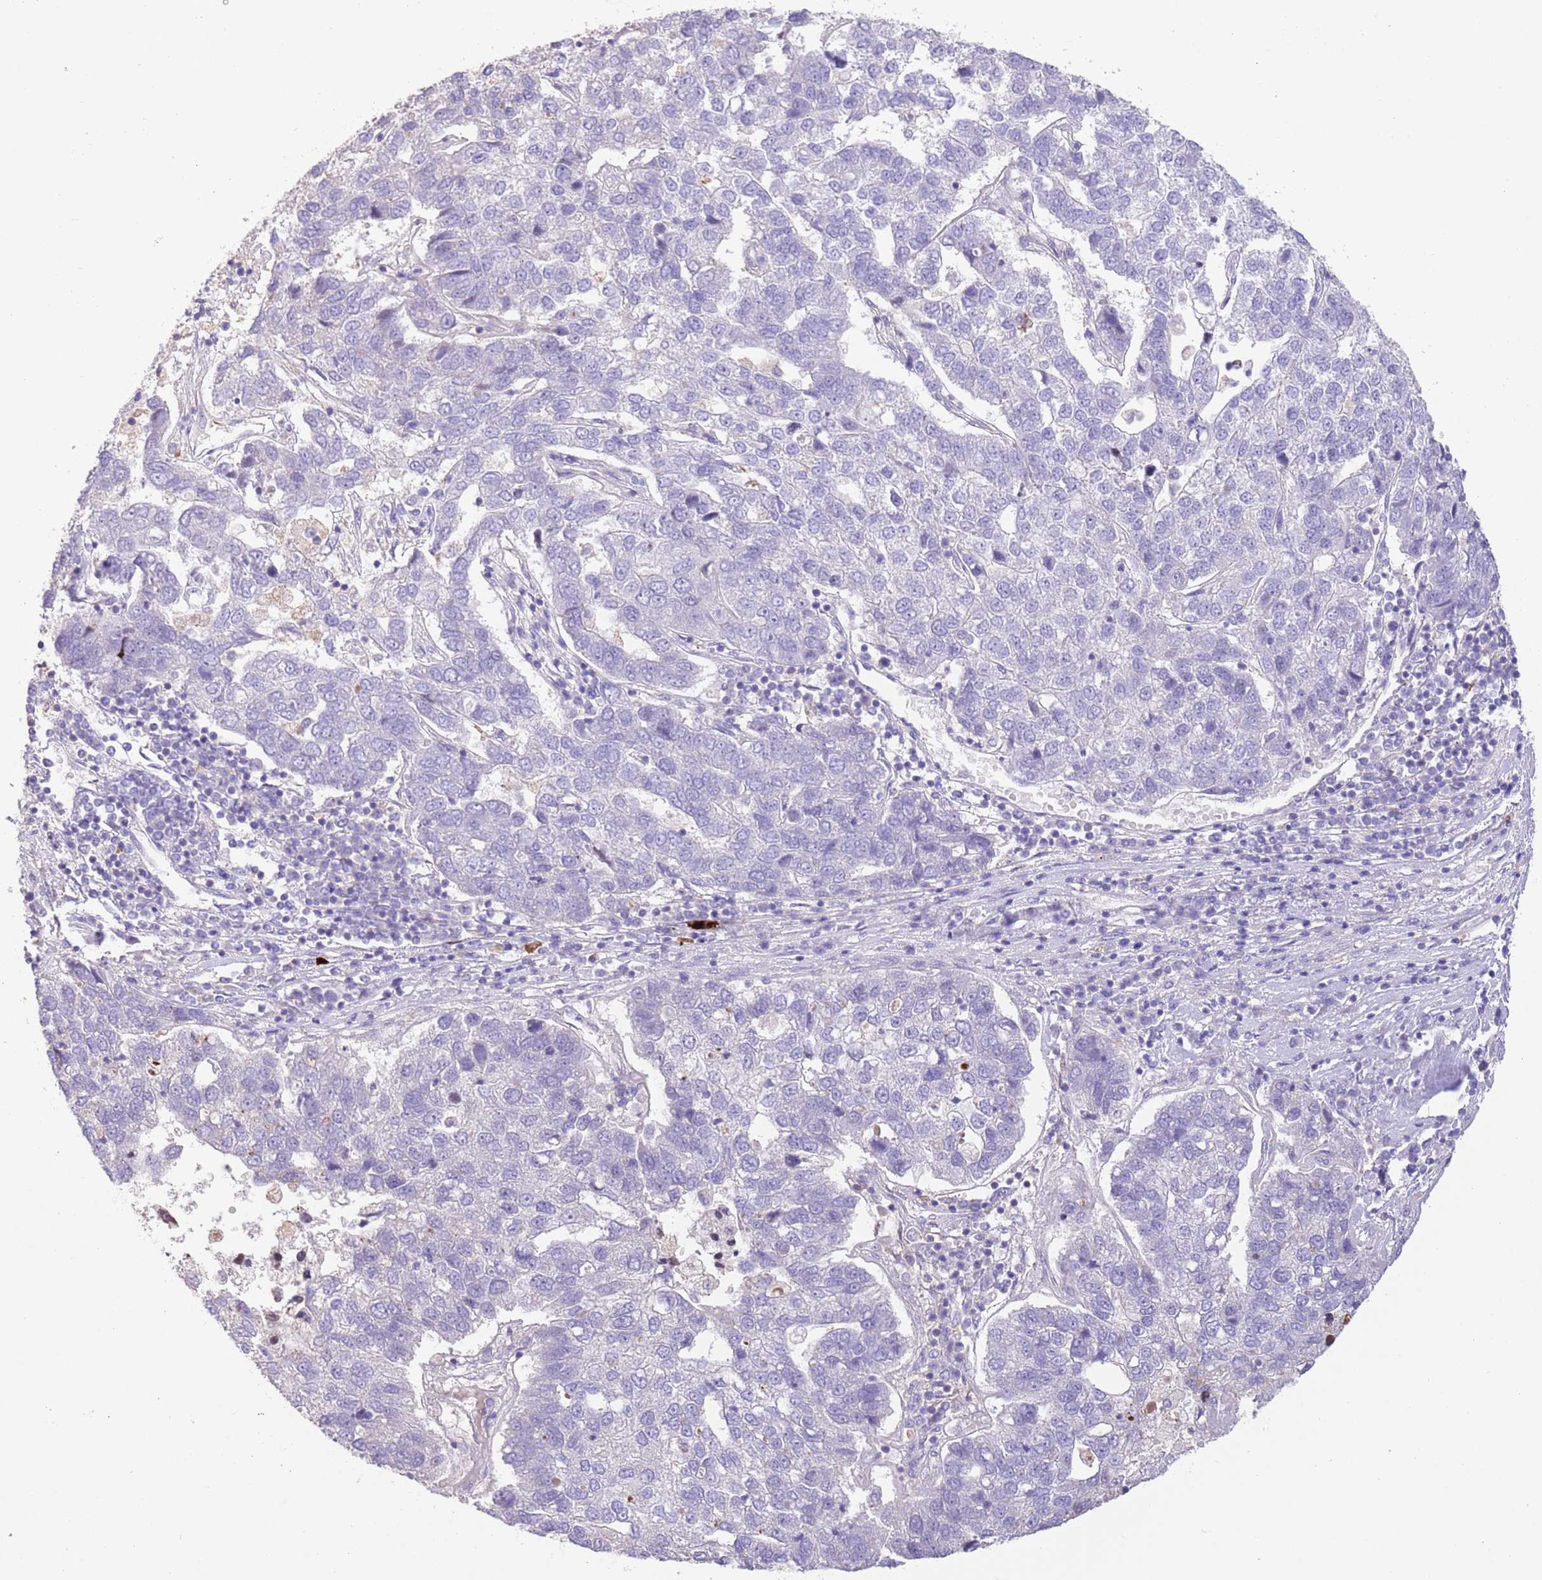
{"staining": {"intensity": "negative", "quantity": "none", "location": "none"}, "tissue": "pancreatic cancer", "cell_type": "Tumor cells", "image_type": "cancer", "snomed": [{"axis": "morphology", "description": "Adenocarcinoma, NOS"}, {"axis": "topography", "description": "Pancreas"}], "caption": "Tumor cells show no significant positivity in pancreatic cancer. Brightfield microscopy of IHC stained with DAB (brown) and hematoxylin (blue), captured at high magnification.", "gene": "SFTPA1", "patient": {"sex": "female", "age": 61}}